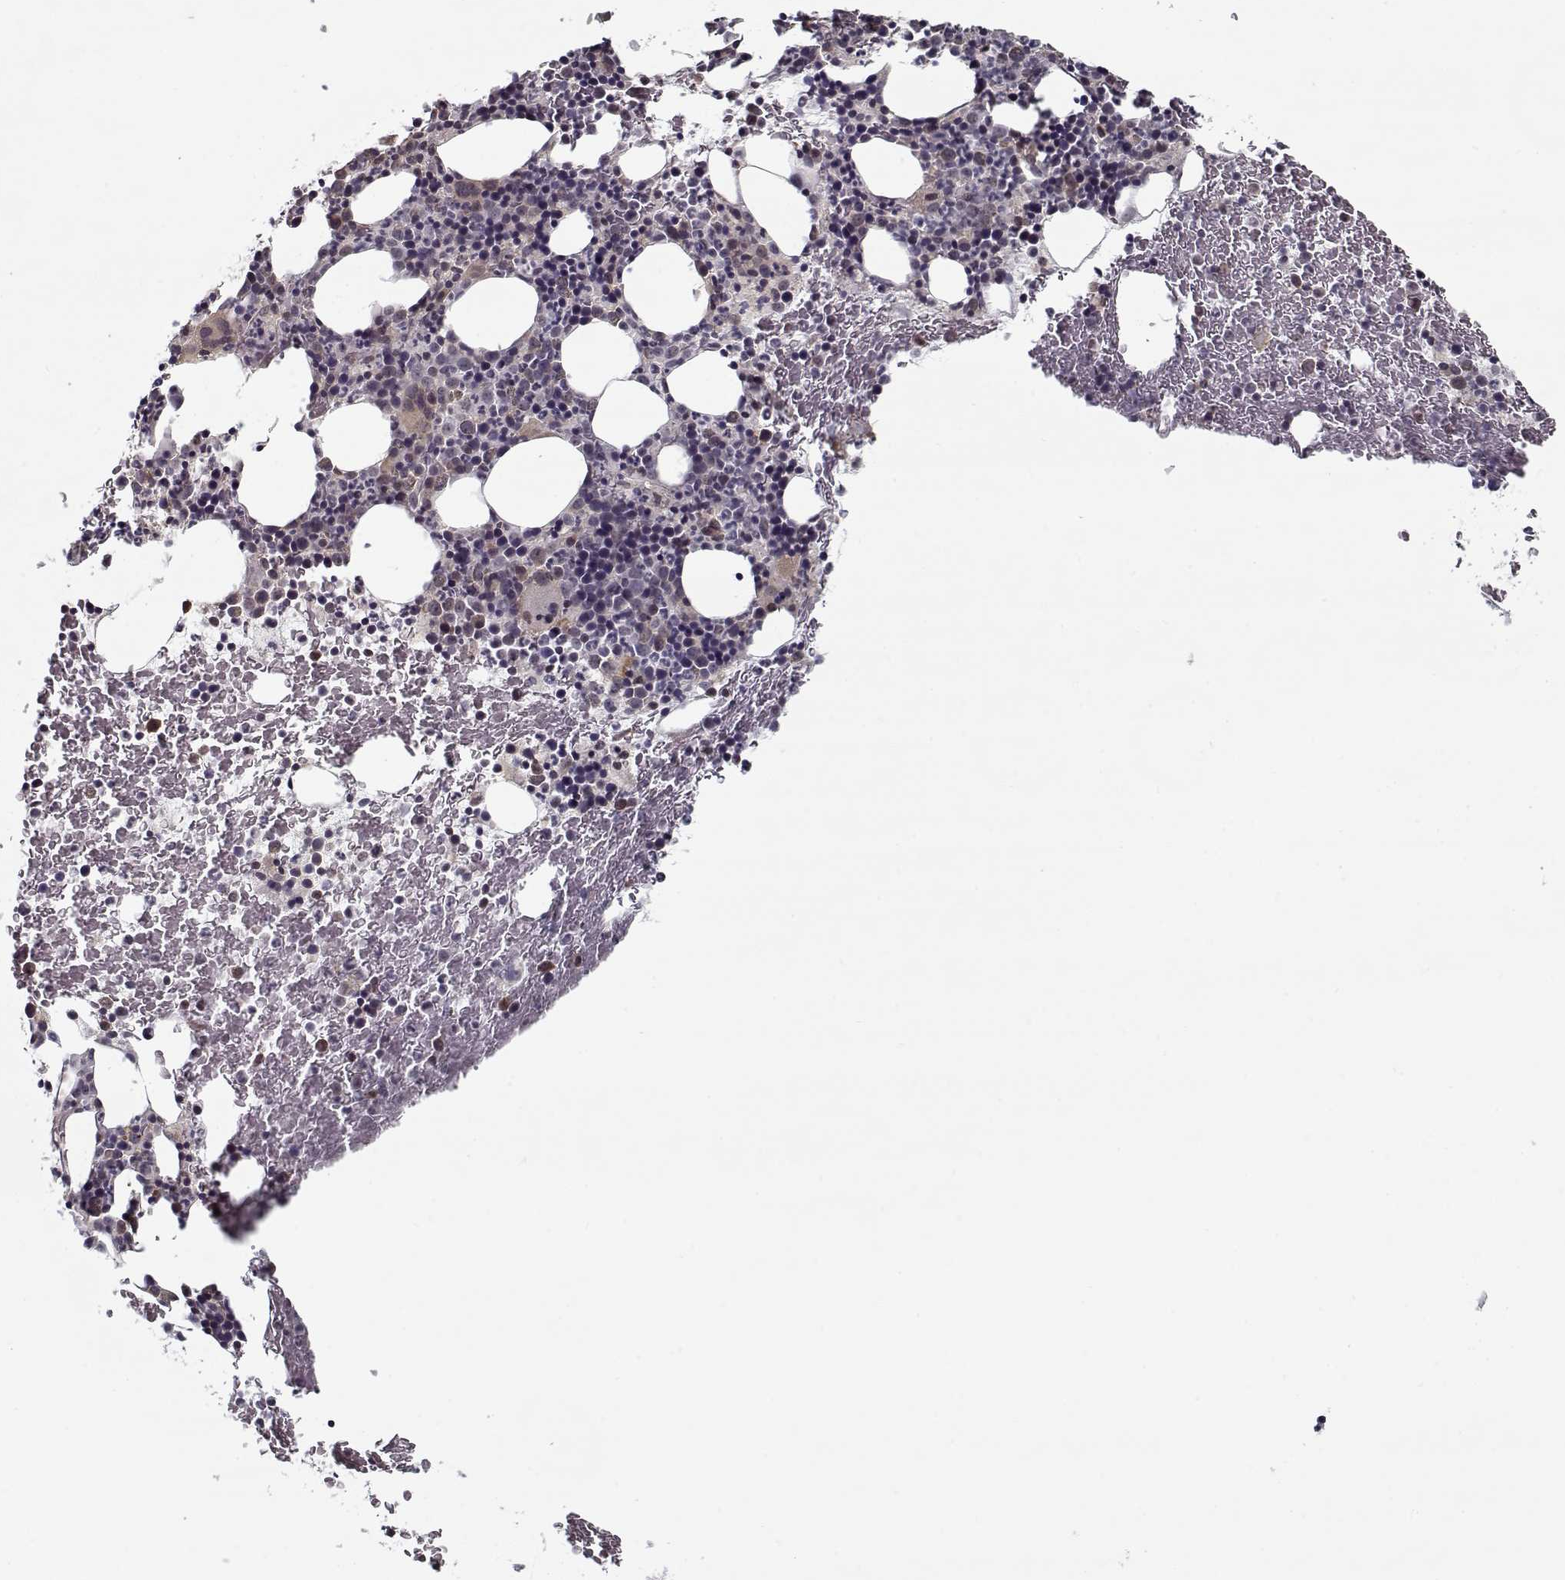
{"staining": {"intensity": "weak", "quantity": "<25%", "location": "nuclear"}, "tissue": "bone marrow", "cell_type": "Hematopoietic cells", "image_type": "normal", "snomed": [{"axis": "morphology", "description": "Normal tissue, NOS"}, {"axis": "topography", "description": "Bone marrow"}], "caption": "Immunohistochemistry (IHC) image of benign bone marrow: human bone marrow stained with DAB exhibits no significant protein positivity in hematopoietic cells.", "gene": "TESPA1", "patient": {"sex": "male", "age": 72}}